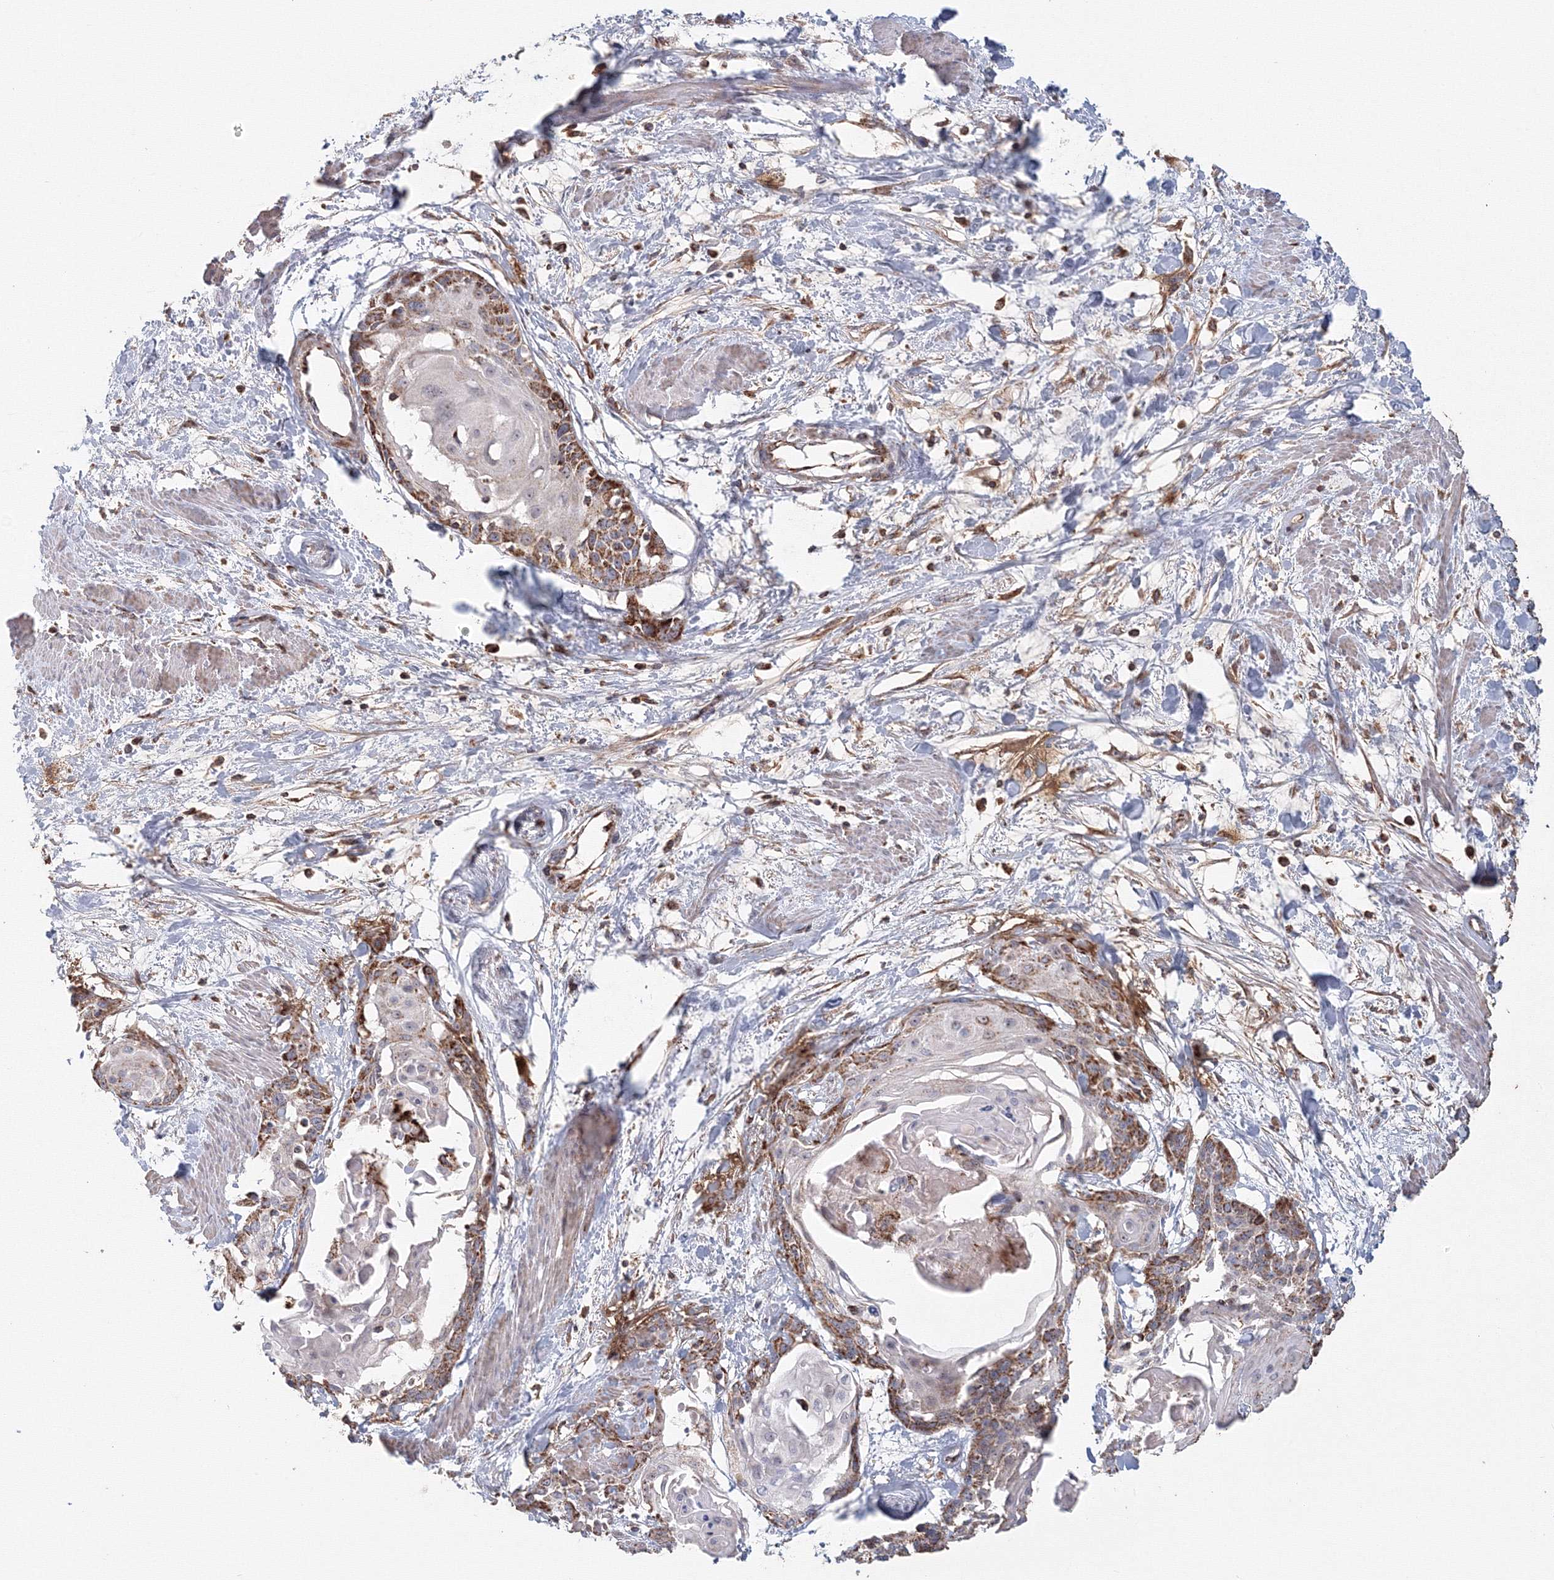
{"staining": {"intensity": "moderate", "quantity": ">75%", "location": "cytoplasmic/membranous"}, "tissue": "cervical cancer", "cell_type": "Tumor cells", "image_type": "cancer", "snomed": [{"axis": "morphology", "description": "Squamous cell carcinoma, NOS"}, {"axis": "topography", "description": "Cervix"}], "caption": "Moderate cytoplasmic/membranous staining is seen in about >75% of tumor cells in cervical cancer (squamous cell carcinoma). (DAB (3,3'-diaminobenzidine) IHC, brown staining for protein, blue staining for nuclei).", "gene": "GRPEL1", "patient": {"sex": "female", "age": 57}}